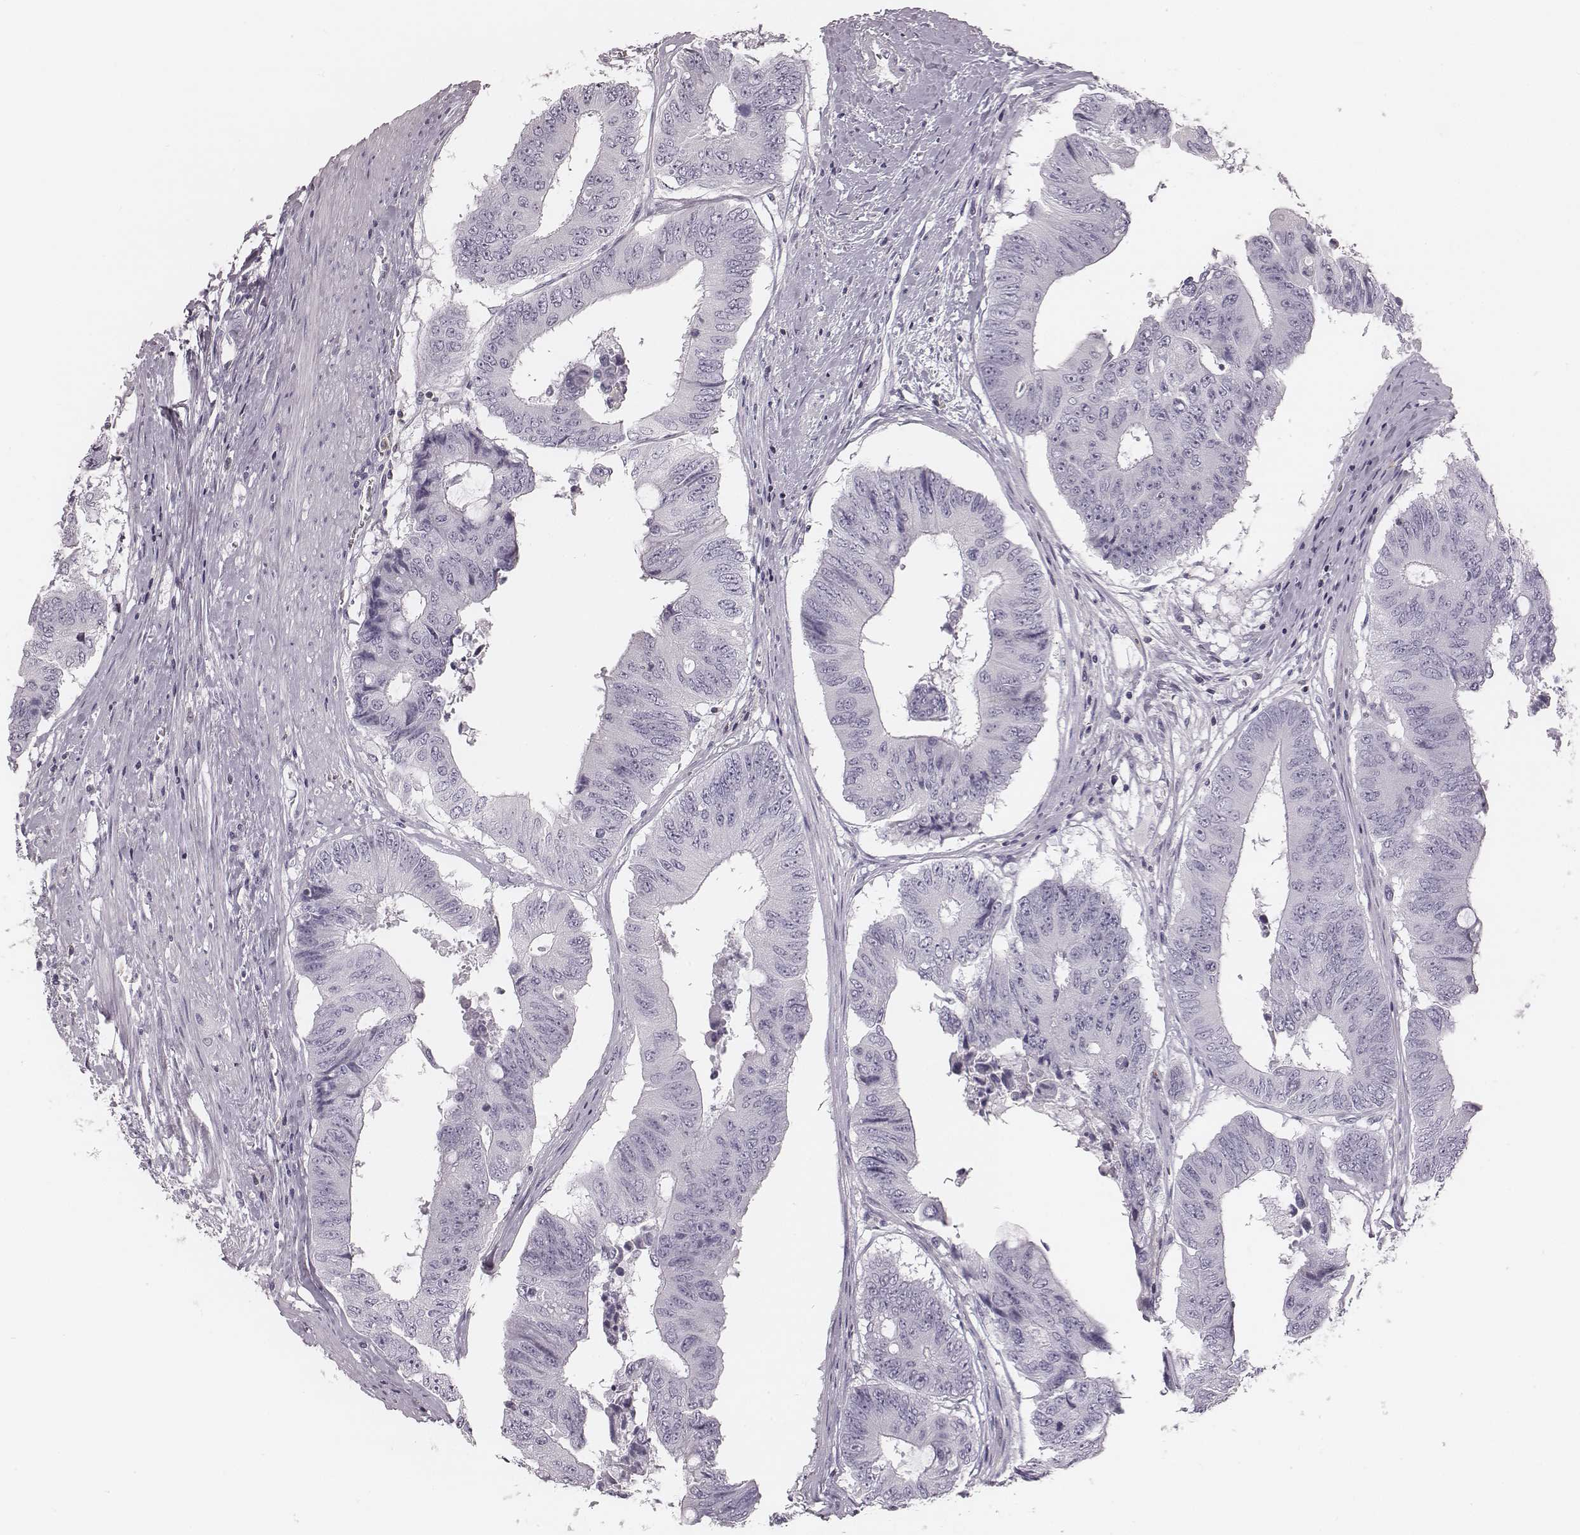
{"staining": {"intensity": "negative", "quantity": "none", "location": "none"}, "tissue": "colorectal cancer", "cell_type": "Tumor cells", "image_type": "cancer", "snomed": [{"axis": "morphology", "description": "Adenocarcinoma, NOS"}, {"axis": "topography", "description": "Rectum"}], "caption": "Immunohistochemistry of colorectal adenocarcinoma displays no expression in tumor cells.", "gene": "ZNF365", "patient": {"sex": "male", "age": 59}}